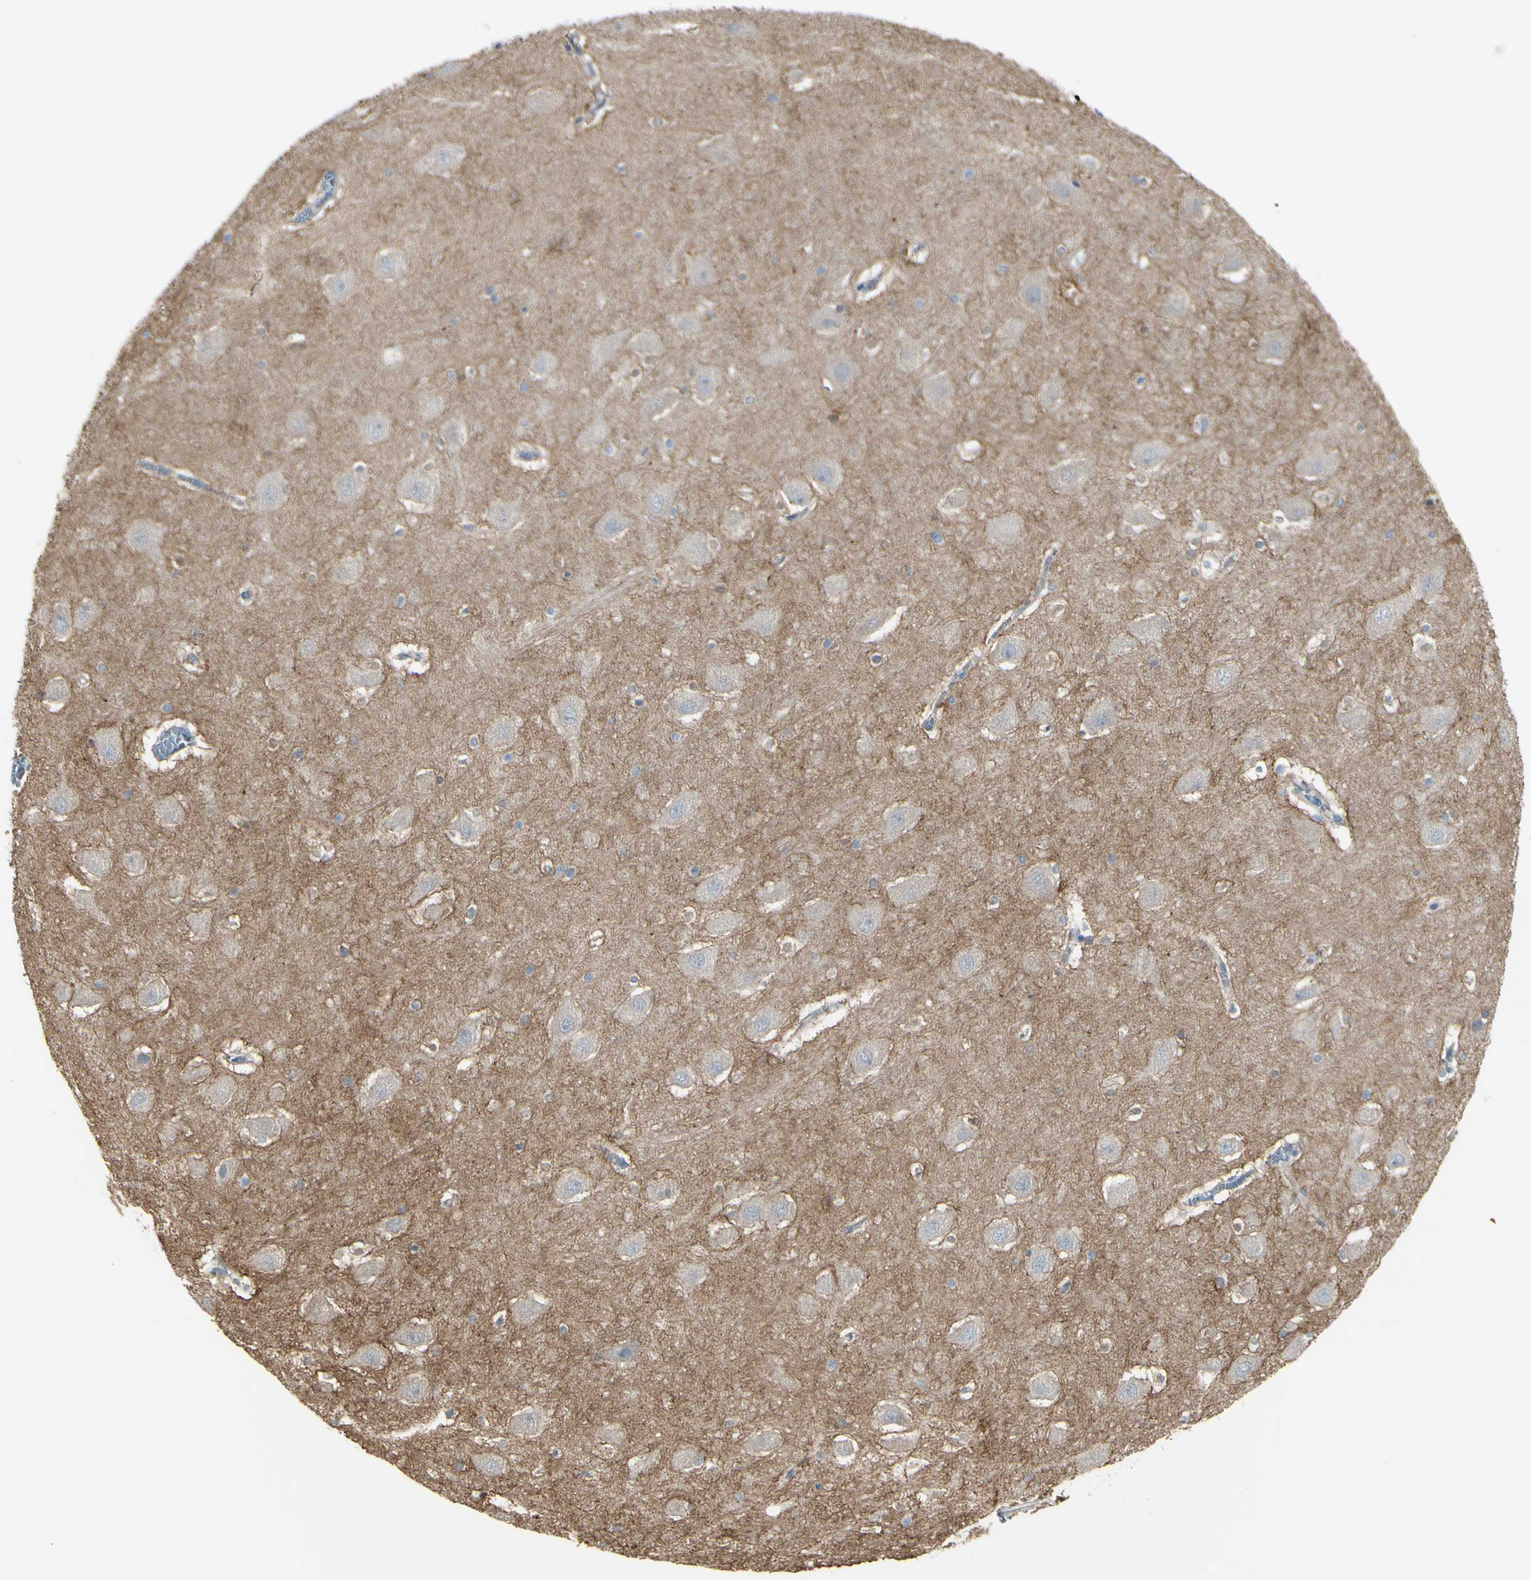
{"staining": {"intensity": "negative", "quantity": "none", "location": "none"}, "tissue": "hippocampus", "cell_type": "Glial cells", "image_type": "normal", "snomed": [{"axis": "morphology", "description": "Normal tissue, NOS"}, {"axis": "topography", "description": "Hippocampus"}], "caption": "High power microscopy histopathology image of an IHC image of unremarkable hippocampus, revealing no significant expression in glial cells.", "gene": "NCBP2L", "patient": {"sex": "male", "age": 45}}